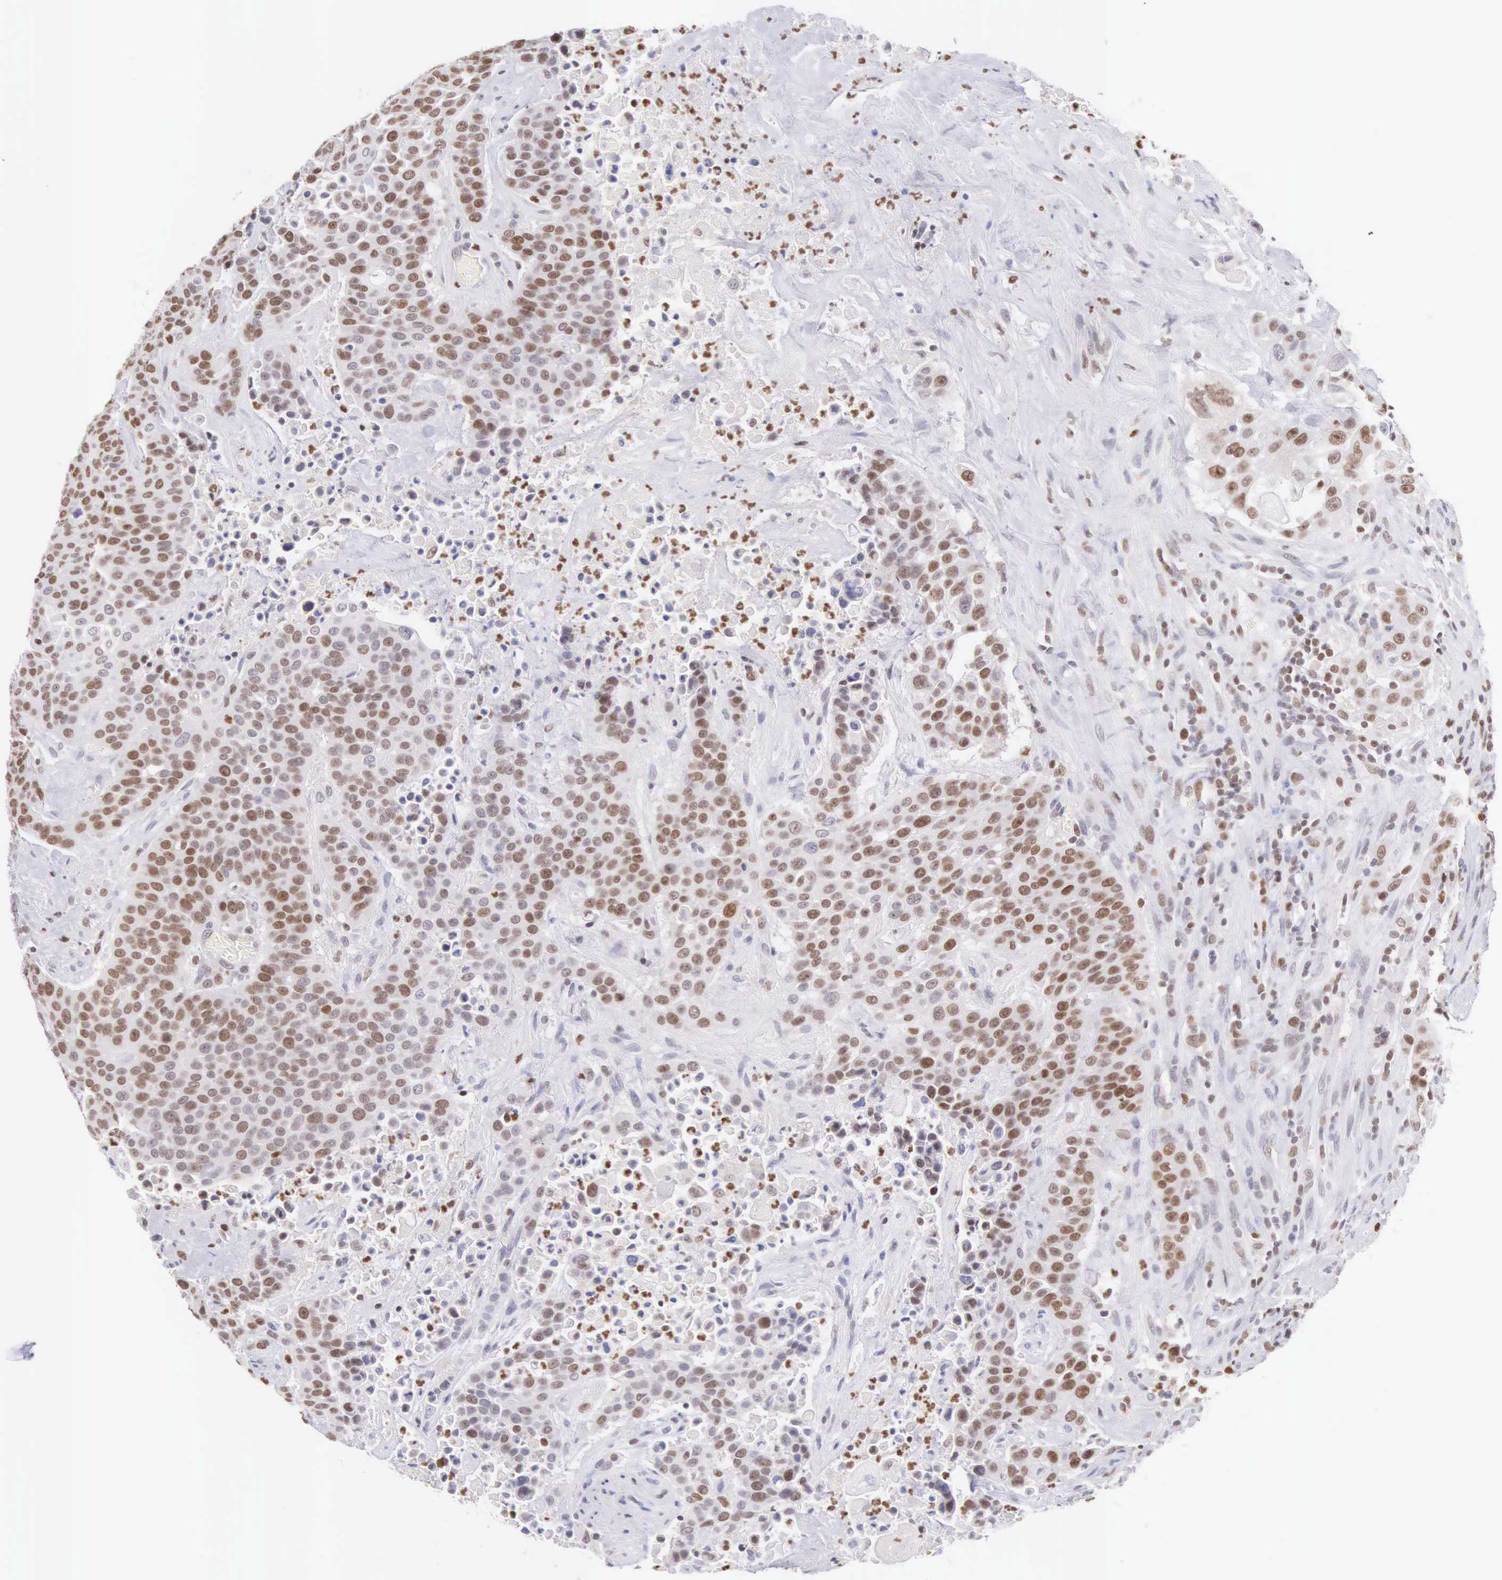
{"staining": {"intensity": "moderate", "quantity": "25%-75%", "location": "nuclear"}, "tissue": "urothelial cancer", "cell_type": "Tumor cells", "image_type": "cancer", "snomed": [{"axis": "morphology", "description": "Urothelial carcinoma, High grade"}, {"axis": "topography", "description": "Urinary bladder"}], "caption": "High-power microscopy captured an IHC histopathology image of urothelial cancer, revealing moderate nuclear staining in approximately 25%-75% of tumor cells. The staining was performed using DAB, with brown indicating positive protein expression. Nuclei are stained blue with hematoxylin.", "gene": "VRK1", "patient": {"sex": "male", "age": 74}}